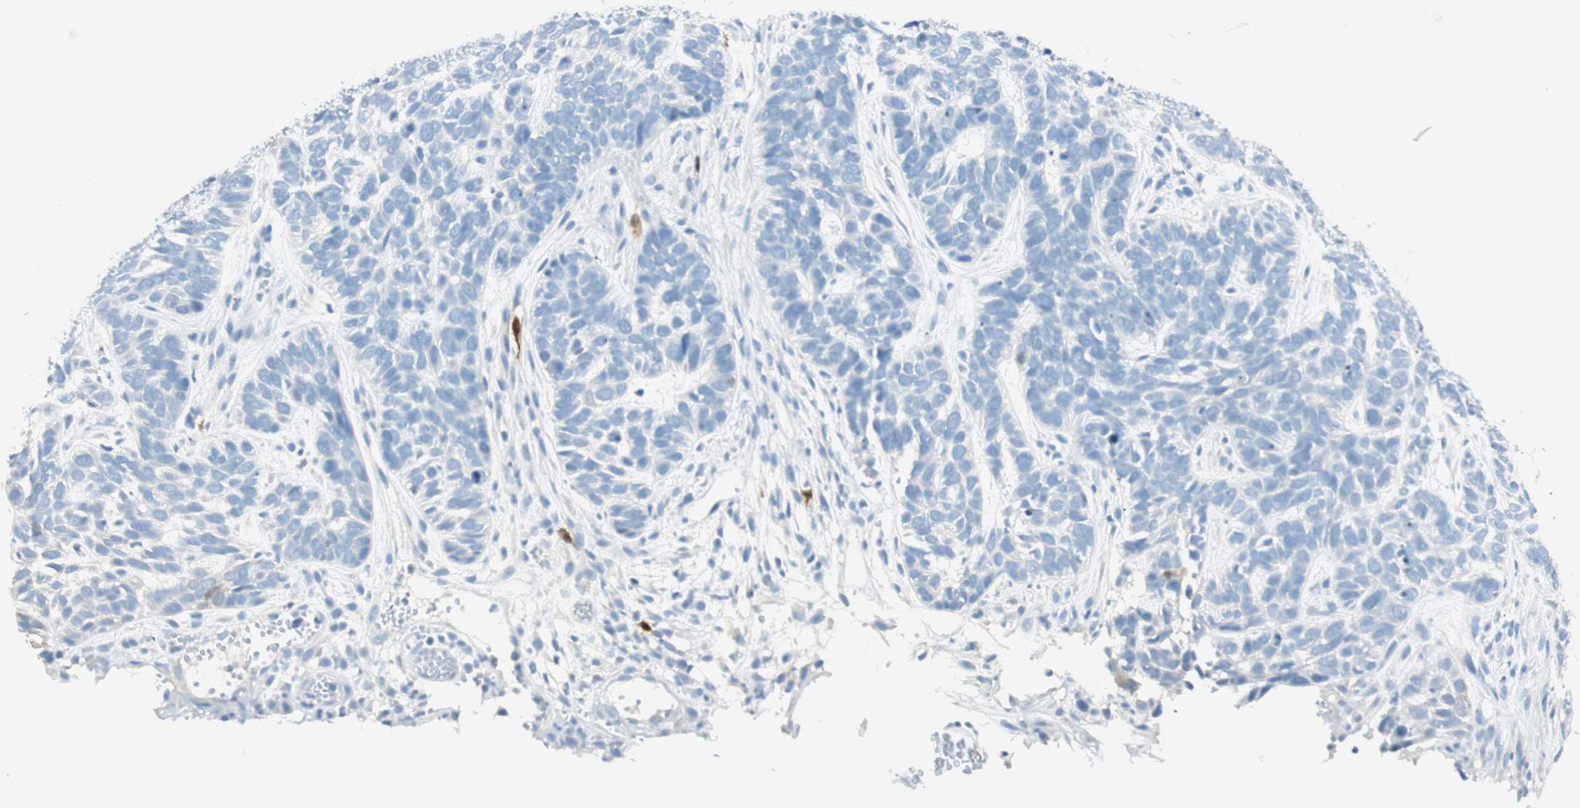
{"staining": {"intensity": "negative", "quantity": "none", "location": "none"}, "tissue": "skin cancer", "cell_type": "Tumor cells", "image_type": "cancer", "snomed": [{"axis": "morphology", "description": "Basal cell carcinoma"}, {"axis": "topography", "description": "Skin"}], "caption": "The IHC photomicrograph has no significant positivity in tumor cells of skin cancer (basal cell carcinoma) tissue.", "gene": "HPGD", "patient": {"sex": "male", "age": 87}}